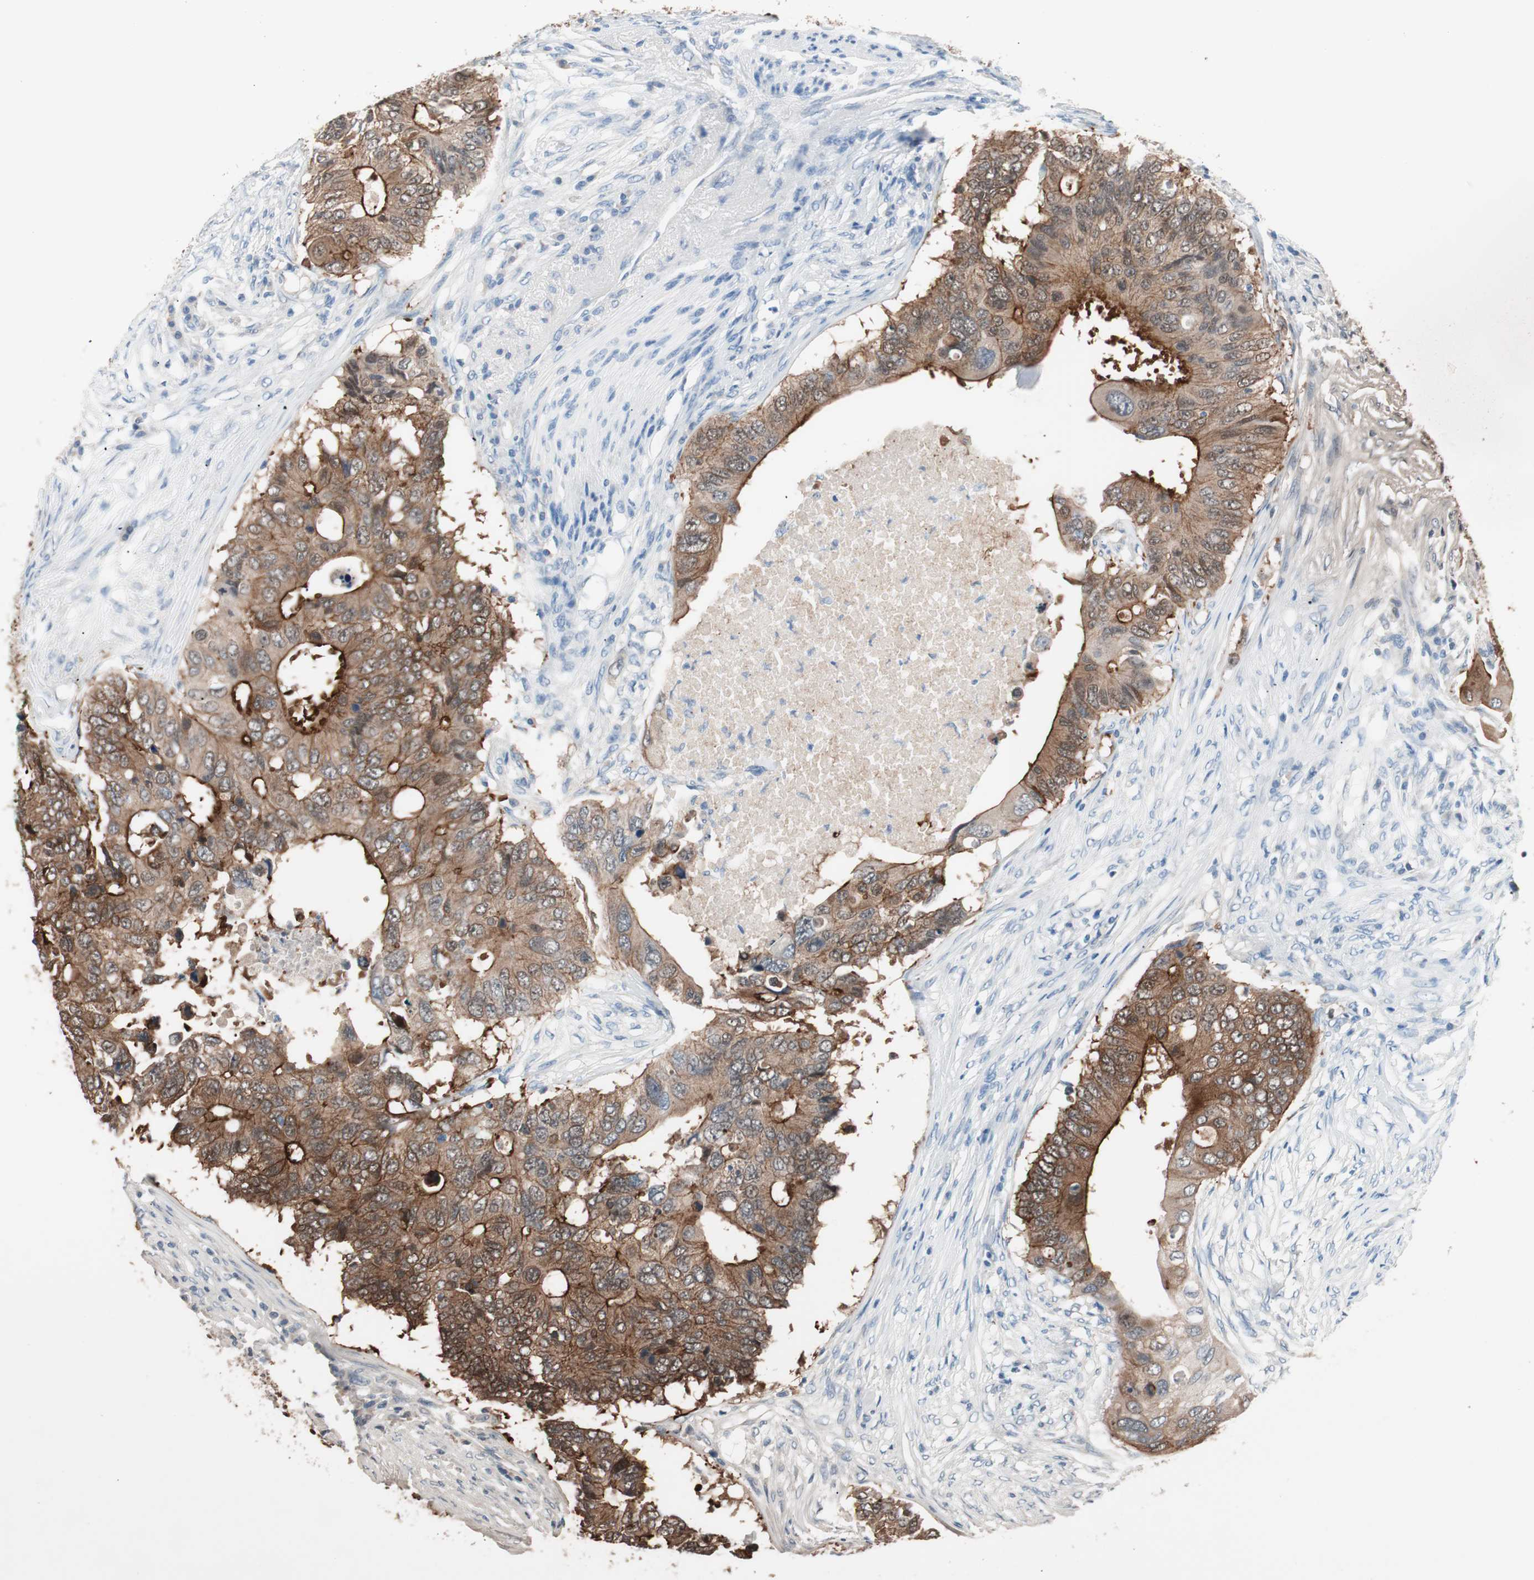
{"staining": {"intensity": "strong", "quantity": ">75%", "location": "cytoplasmic/membranous"}, "tissue": "colorectal cancer", "cell_type": "Tumor cells", "image_type": "cancer", "snomed": [{"axis": "morphology", "description": "Adenocarcinoma, NOS"}, {"axis": "topography", "description": "Colon"}], "caption": "Immunohistochemical staining of human colorectal cancer (adenocarcinoma) exhibits high levels of strong cytoplasmic/membranous protein expression in approximately >75% of tumor cells.", "gene": "VIL1", "patient": {"sex": "male", "age": 71}}